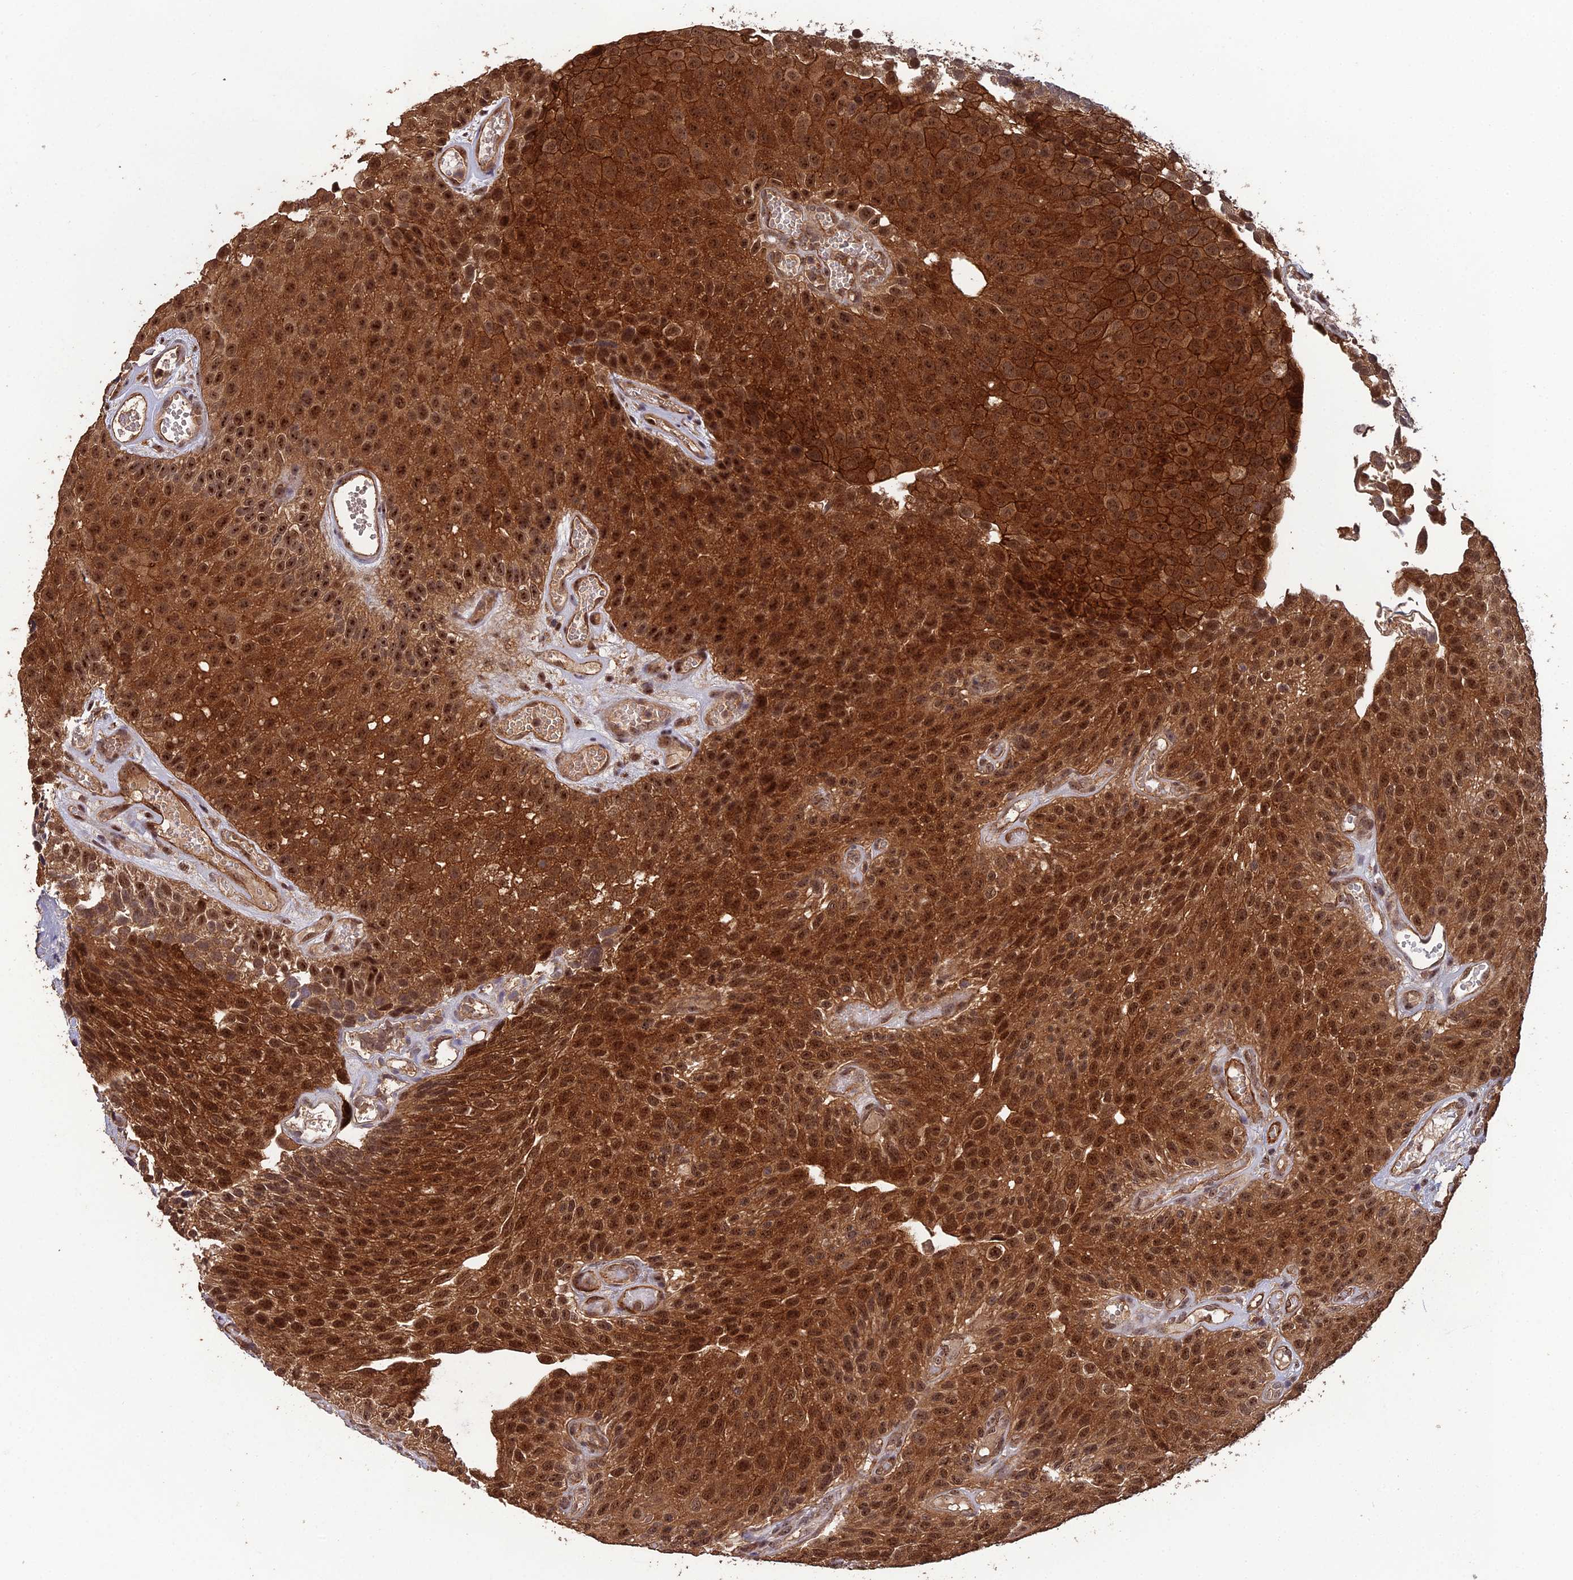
{"staining": {"intensity": "strong", "quantity": ">75%", "location": "cytoplasmic/membranous,nuclear"}, "tissue": "urothelial cancer", "cell_type": "Tumor cells", "image_type": "cancer", "snomed": [{"axis": "morphology", "description": "Urothelial carcinoma, Low grade"}, {"axis": "topography", "description": "Urinary bladder"}], "caption": "Protein expression analysis of human urothelial cancer reveals strong cytoplasmic/membranous and nuclear staining in approximately >75% of tumor cells. Nuclei are stained in blue.", "gene": "RALGAPA2", "patient": {"sex": "male", "age": 89}}